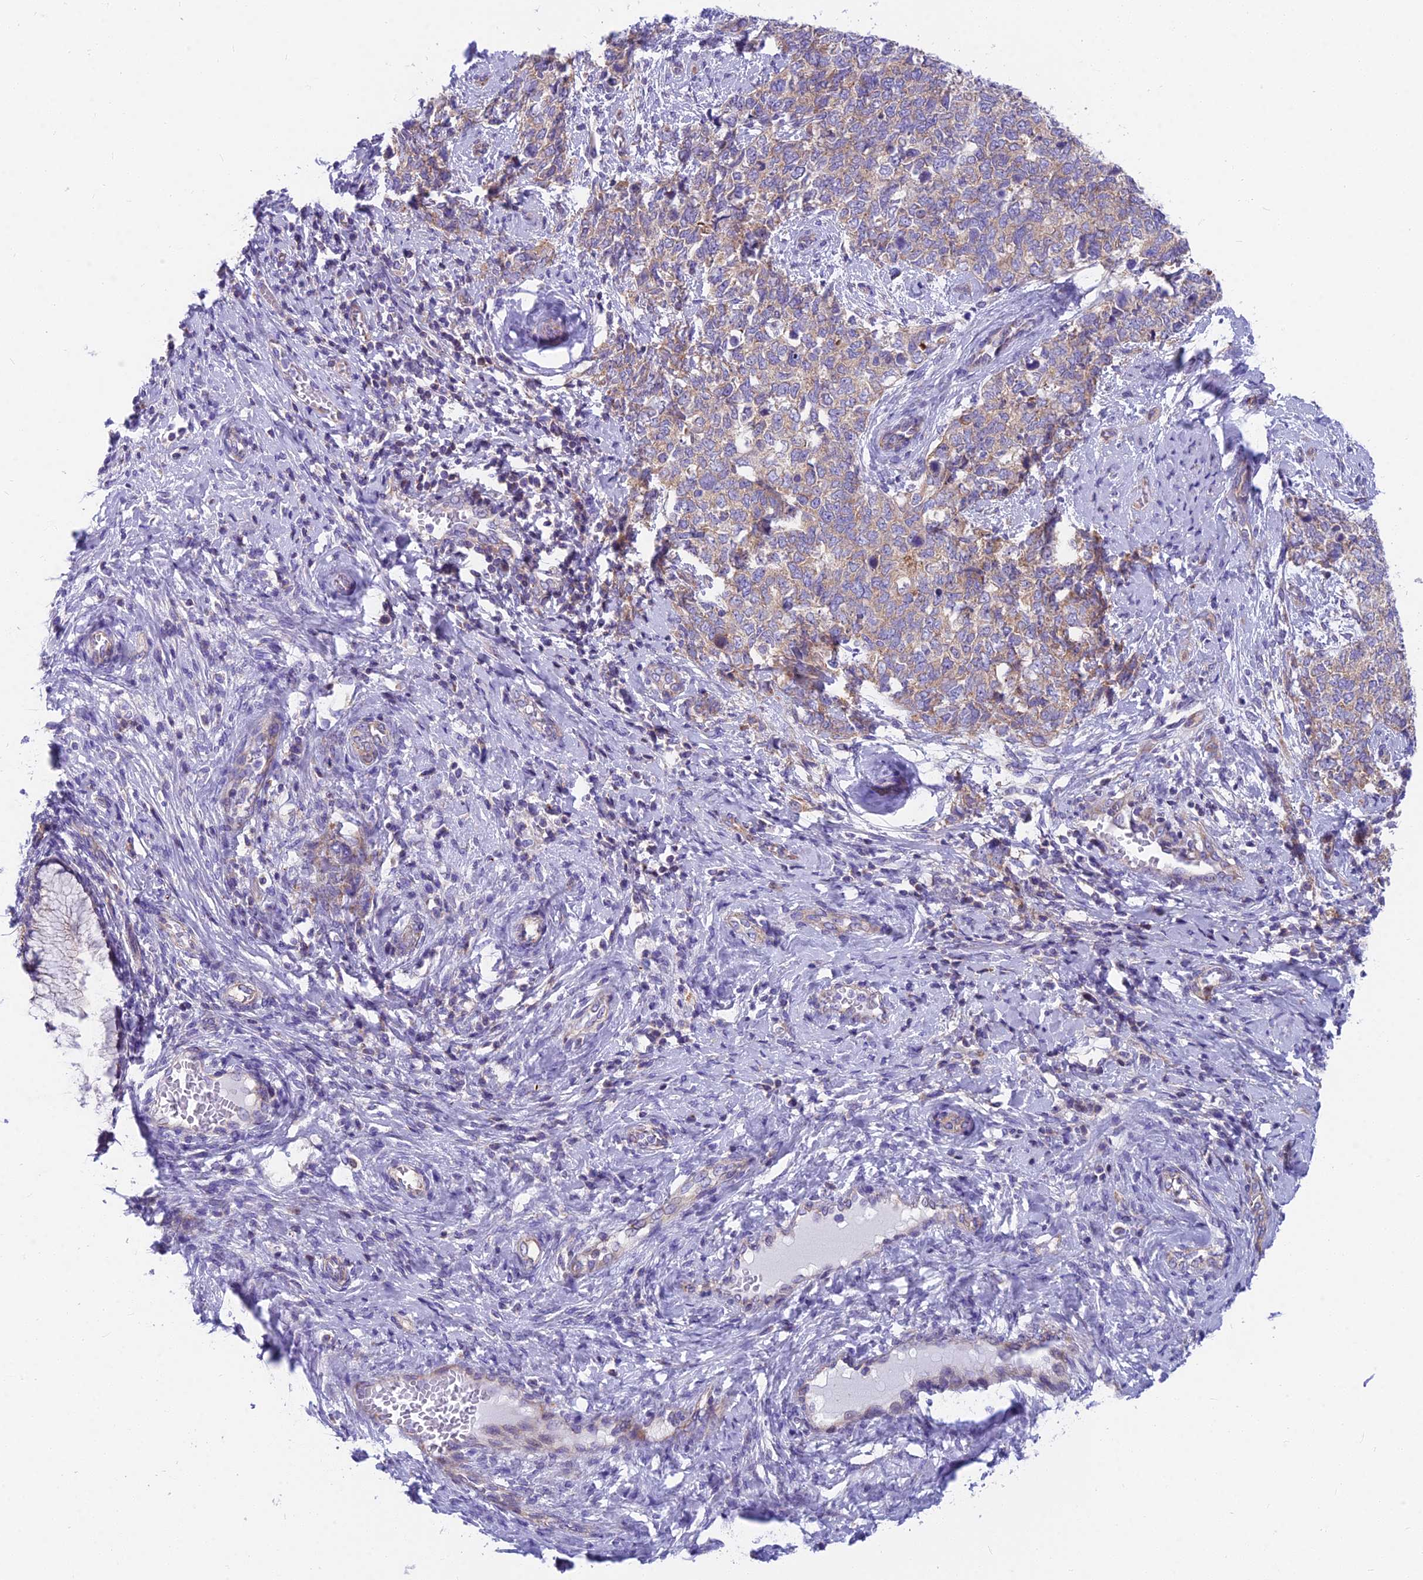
{"staining": {"intensity": "weak", "quantity": "<25%", "location": "cytoplasmic/membranous"}, "tissue": "cervical cancer", "cell_type": "Tumor cells", "image_type": "cancer", "snomed": [{"axis": "morphology", "description": "Squamous cell carcinoma, NOS"}, {"axis": "topography", "description": "Cervix"}], "caption": "A high-resolution image shows IHC staining of cervical cancer (squamous cell carcinoma), which reveals no significant staining in tumor cells.", "gene": "MVB12A", "patient": {"sex": "female", "age": 63}}